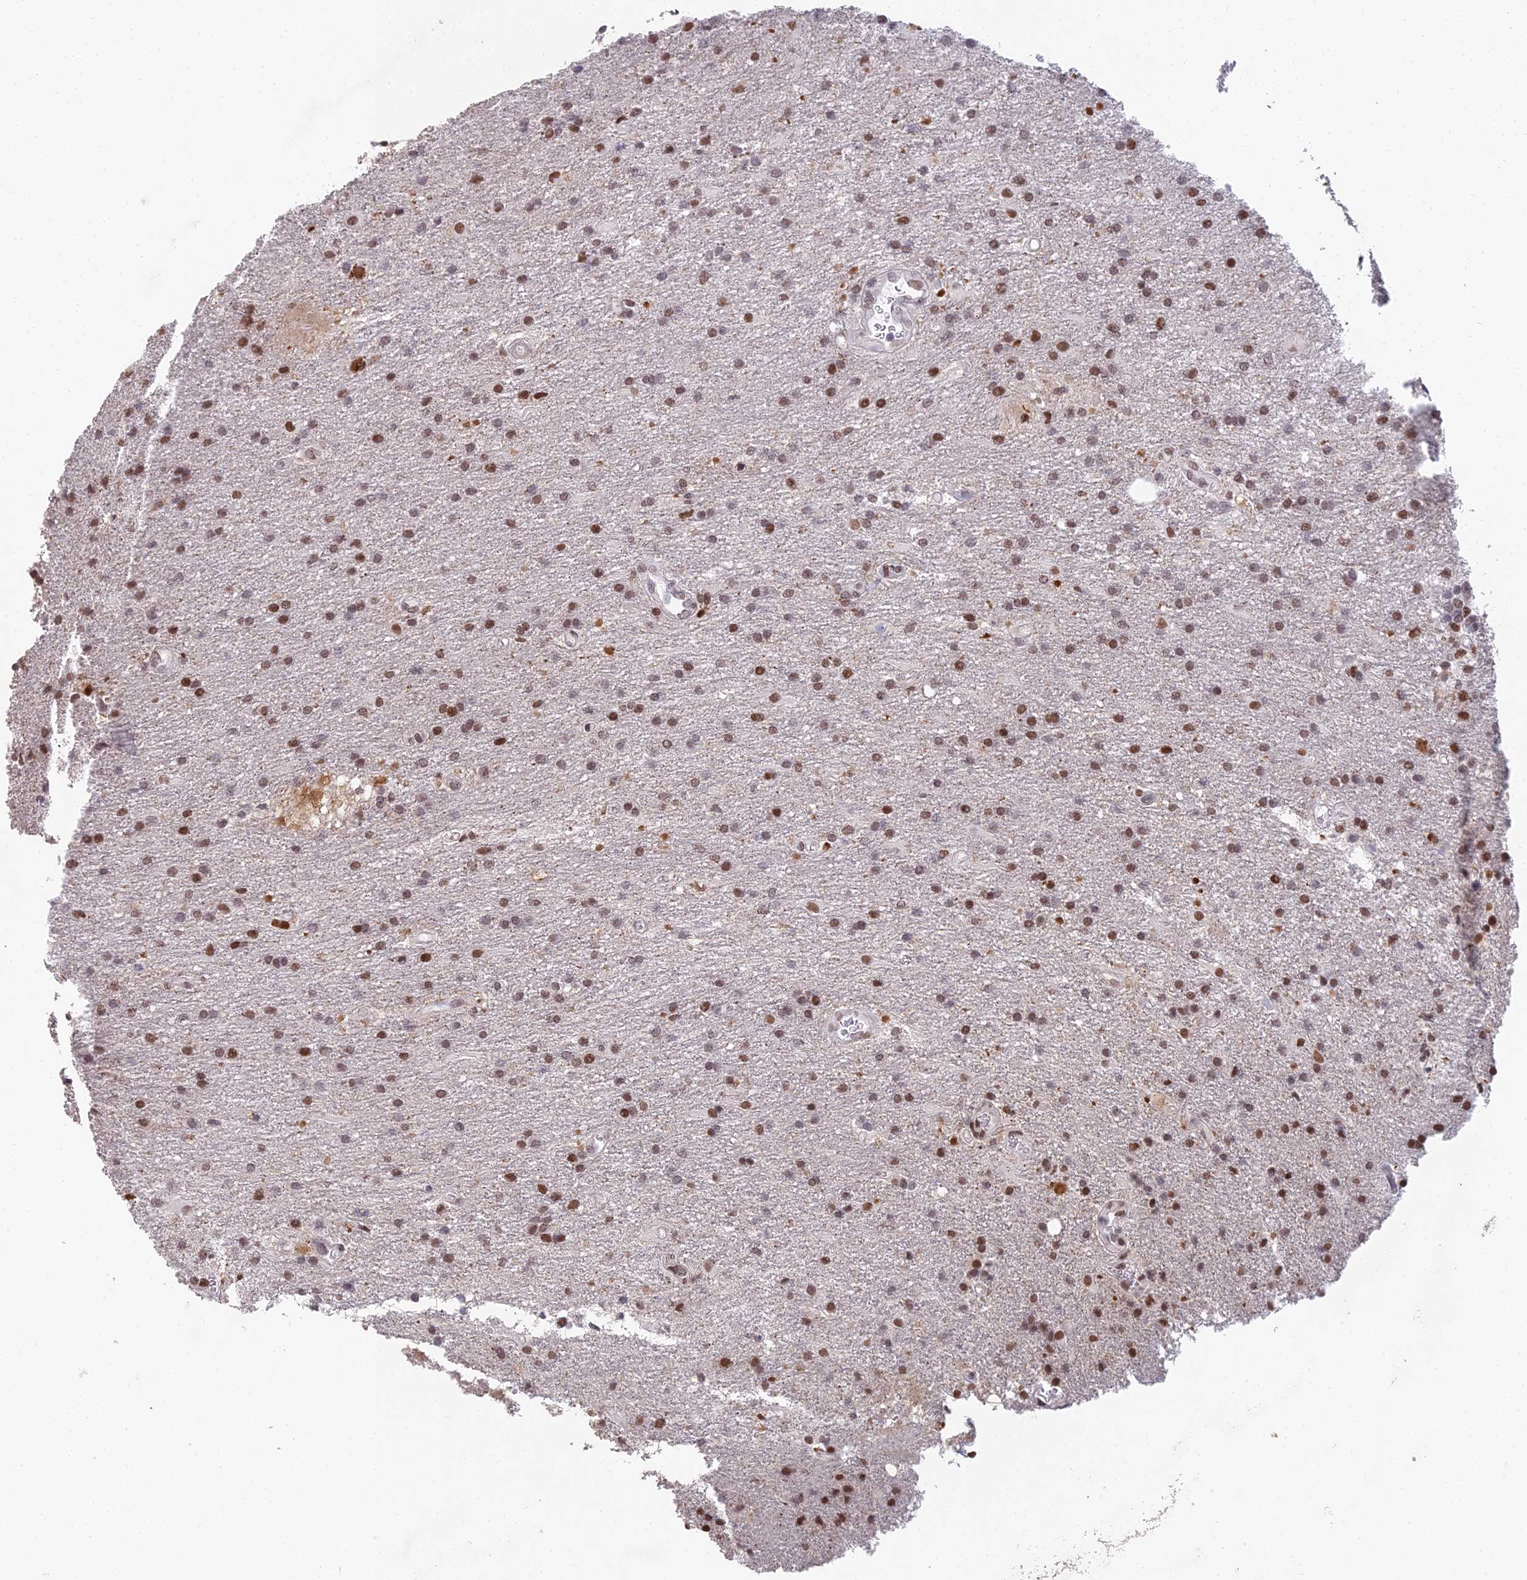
{"staining": {"intensity": "moderate", "quantity": ">75%", "location": "nuclear"}, "tissue": "glioma", "cell_type": "Tumor cells", "image_type": "cancer", "snomed": [{"axis": "morphology", "description": "Glioma, malignant, Low grade"}, {"axis": "topography", "description": "Brain"}], "caption": "Immunohistochemical staining of human low-grade glioma (malignant) reveals medium levels of moderate nuclear positivity in approximately >75% of tumor cells.", "gene": "ABHD17A", "patient": {"sex": "male", "age": 66}}